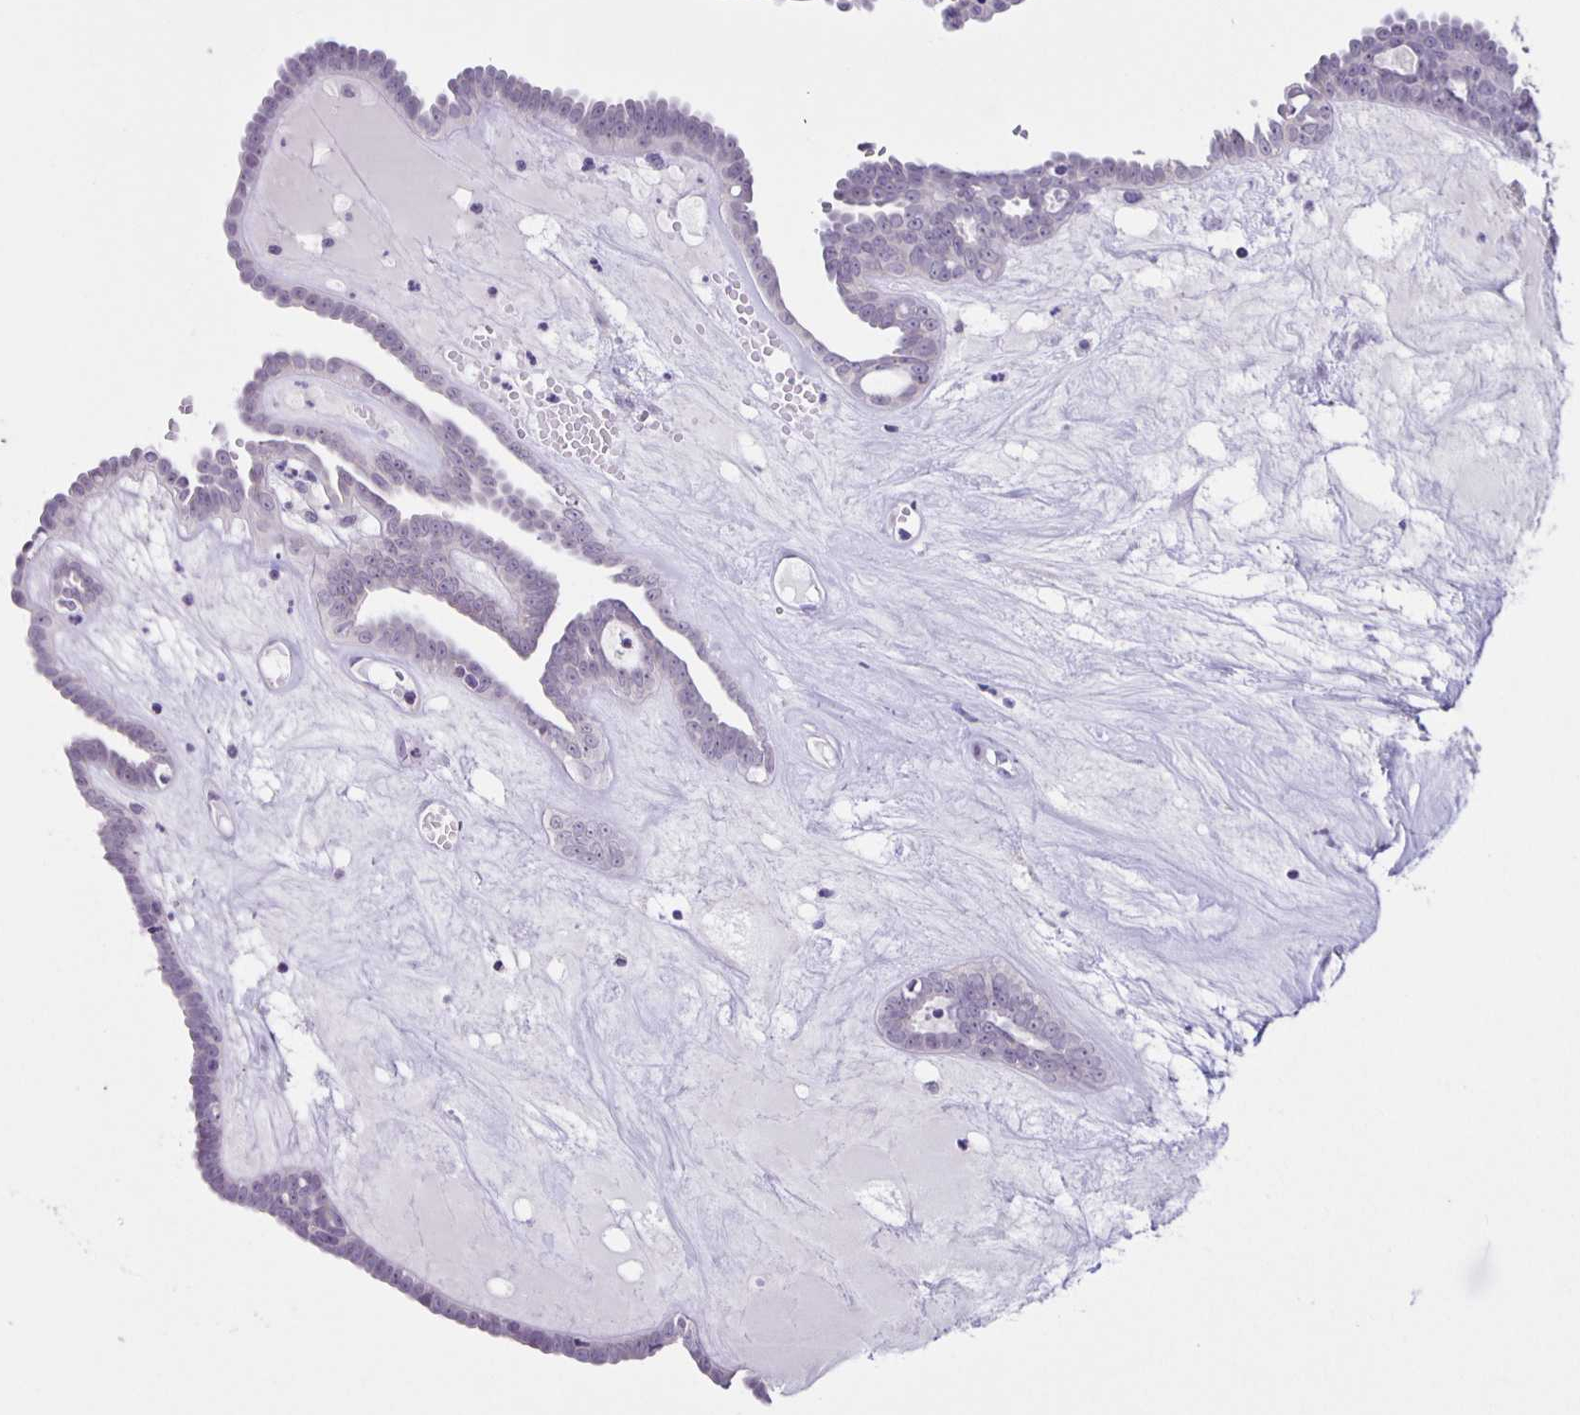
{"staining": {"intensity": "negative", "quantity": "none", "location": "none"}, "tissue": "ovarian cancer", "cell_type": "Tumor cells", "image_type": "cancer", "snomed": [{"axis": "morphology", "description": "Cystadenocarcinoma, serous, NOS"}, {"axis": "topography", "description": "Ovary"}], "caption": "This is an immunohistochemistry (IHC) photomicrograph of ovarian cancer (serous cystadenocarcinoma). There is no expression in tumor cells.", "gene": "SLC12A3", "patient": {"sex": "female", "age": 71}}